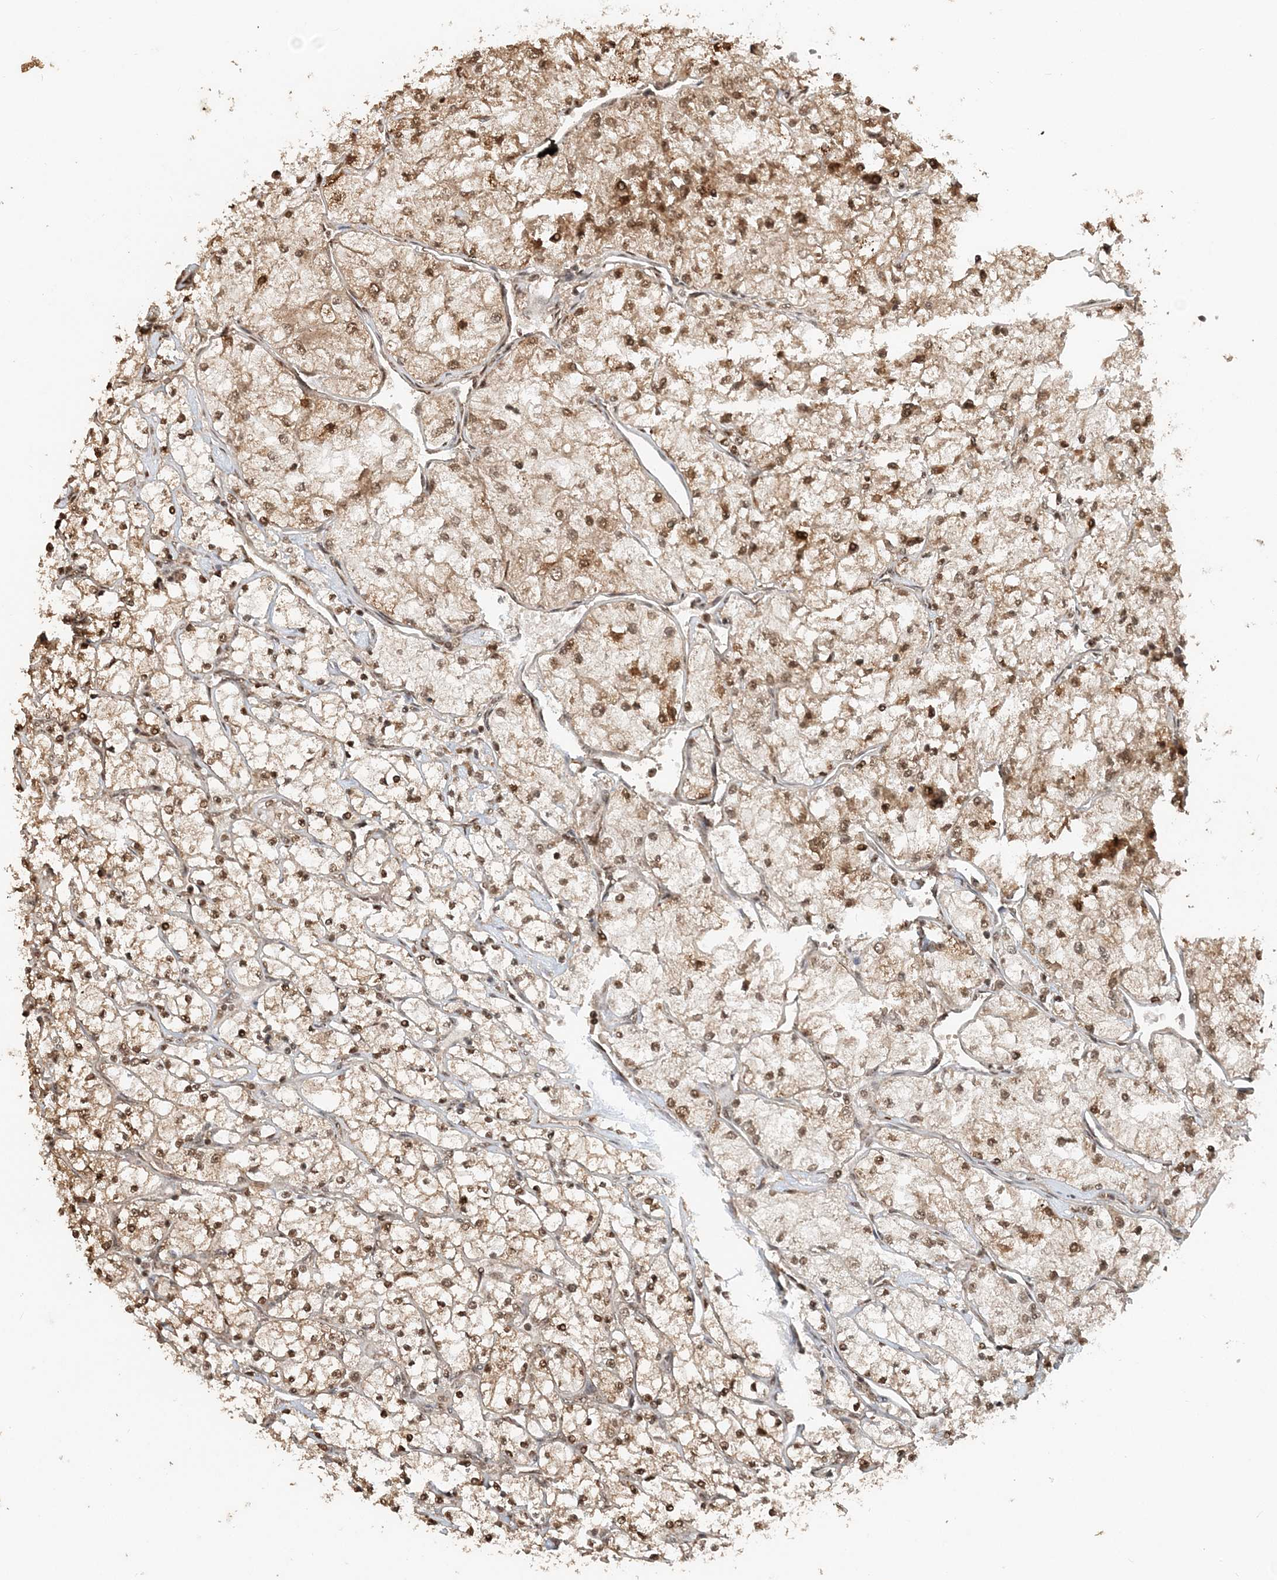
{"staining": {"intensity": "moderate", "quantity": ">75%", "location": "nuclear"}, "tissue": "renal cancer", "cell_type": "Tumor cells", "image_type": "cancer", "snomed": [{"axis": "morphology", "description": "Adenocarcinoma, NOS"}, {"axis": "topography", "description": "Kidney"}], "caption": "This is a micrograph of immunohistochemistry staining of renal cancer, which shows moderate staining in the nuclear of tumor cells.", "gene": "ARHGAP35", "patient": {"sex": "male", "age": 80}}